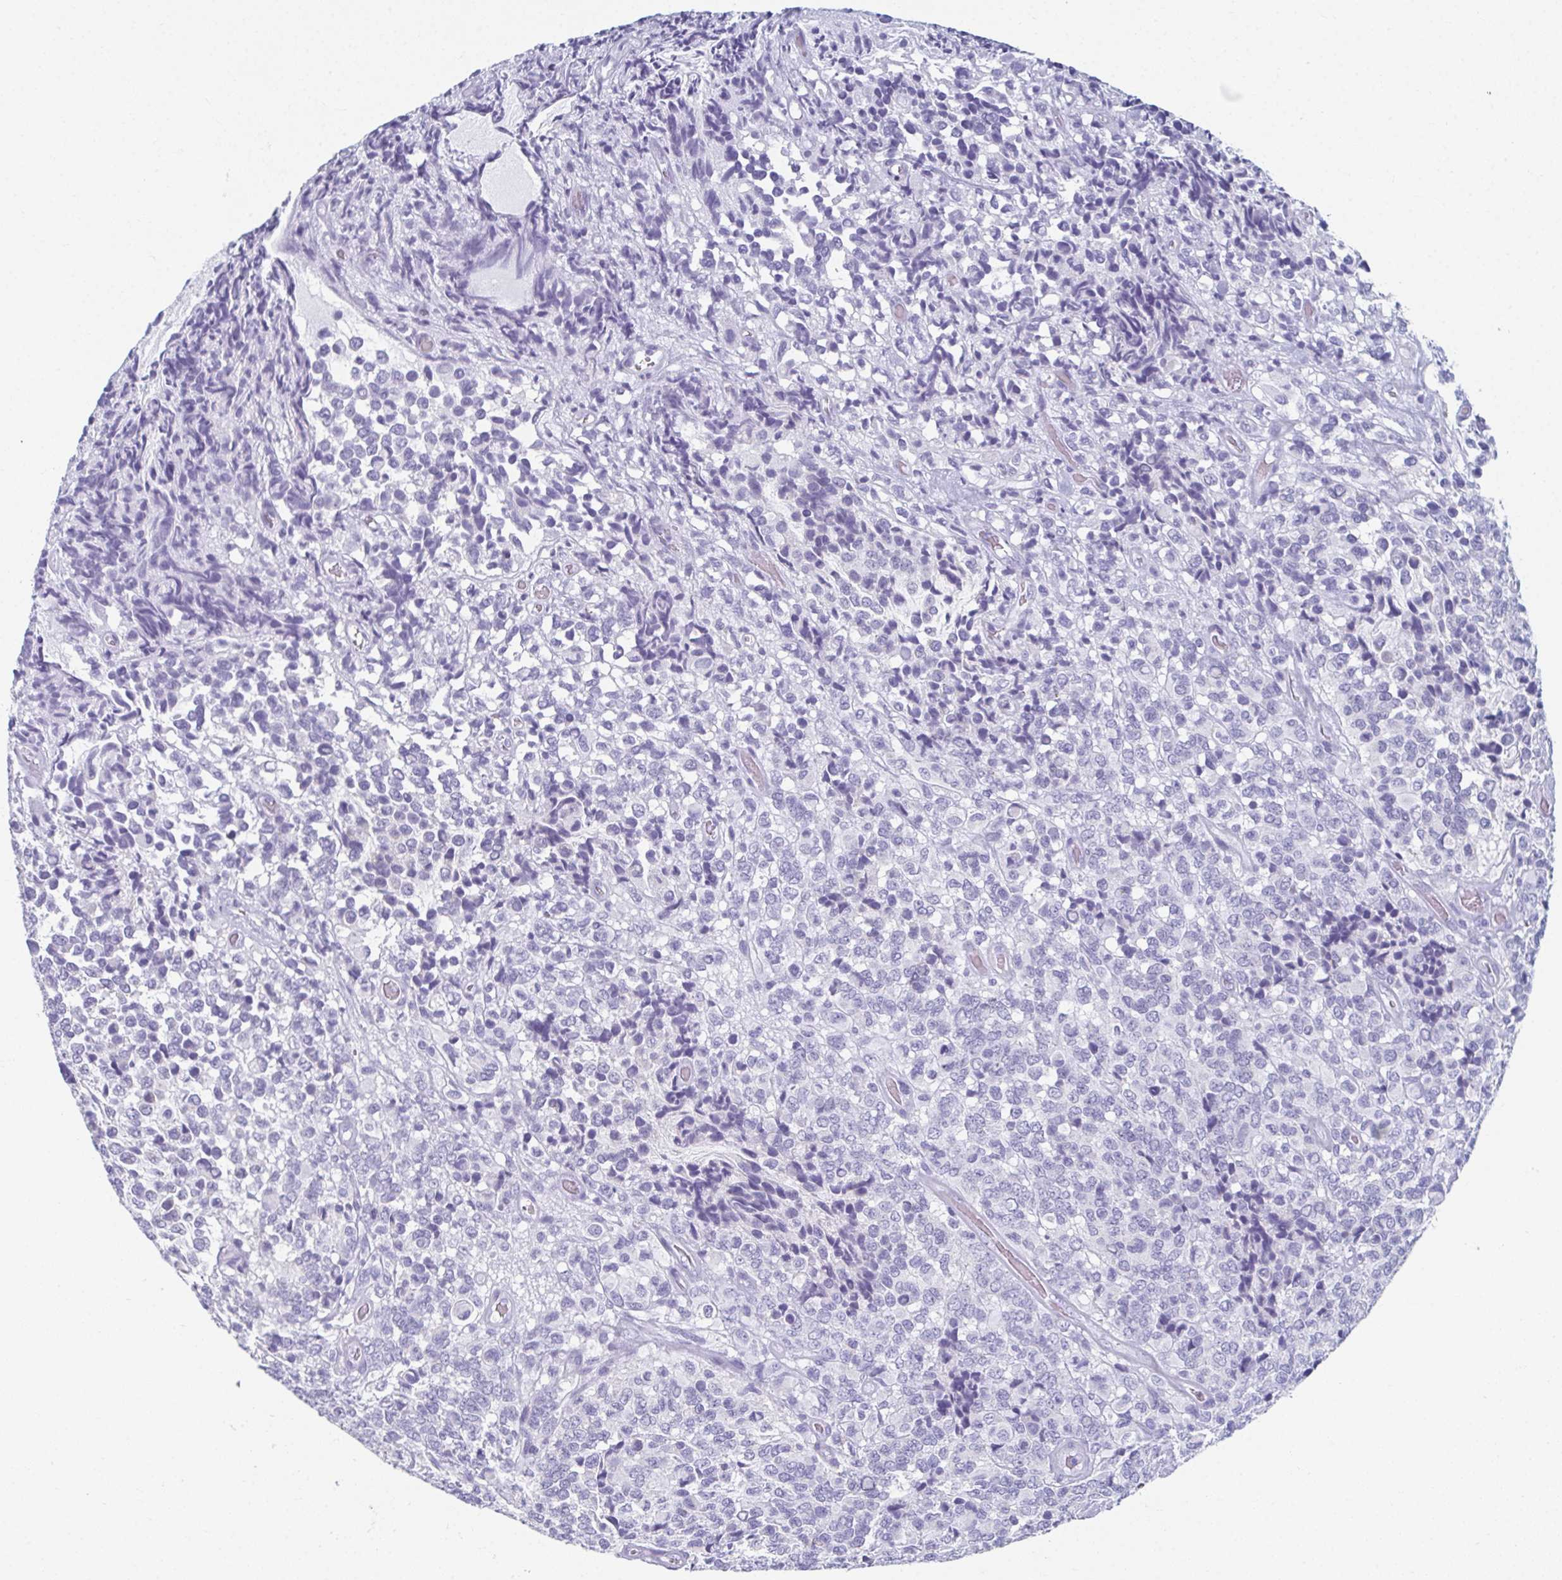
{"staining": {"intensity": "negative", "quantity": "none", "location": "none"}, "tissue": "glioma", "cell_type": "Tumor cells", "image_type": "cancer", "snomed": [{"axis": "morphology", "description": "Glioma, malignant, High grade"}, {"axis": "topography", "description": "Brain"}], "caption": "Micrograph shows no protein positivity in tumor cells of malignant glioma (high-grade) tissue.", "gene": "GHRL", "patient": {"sex": "male", "age": 39}}